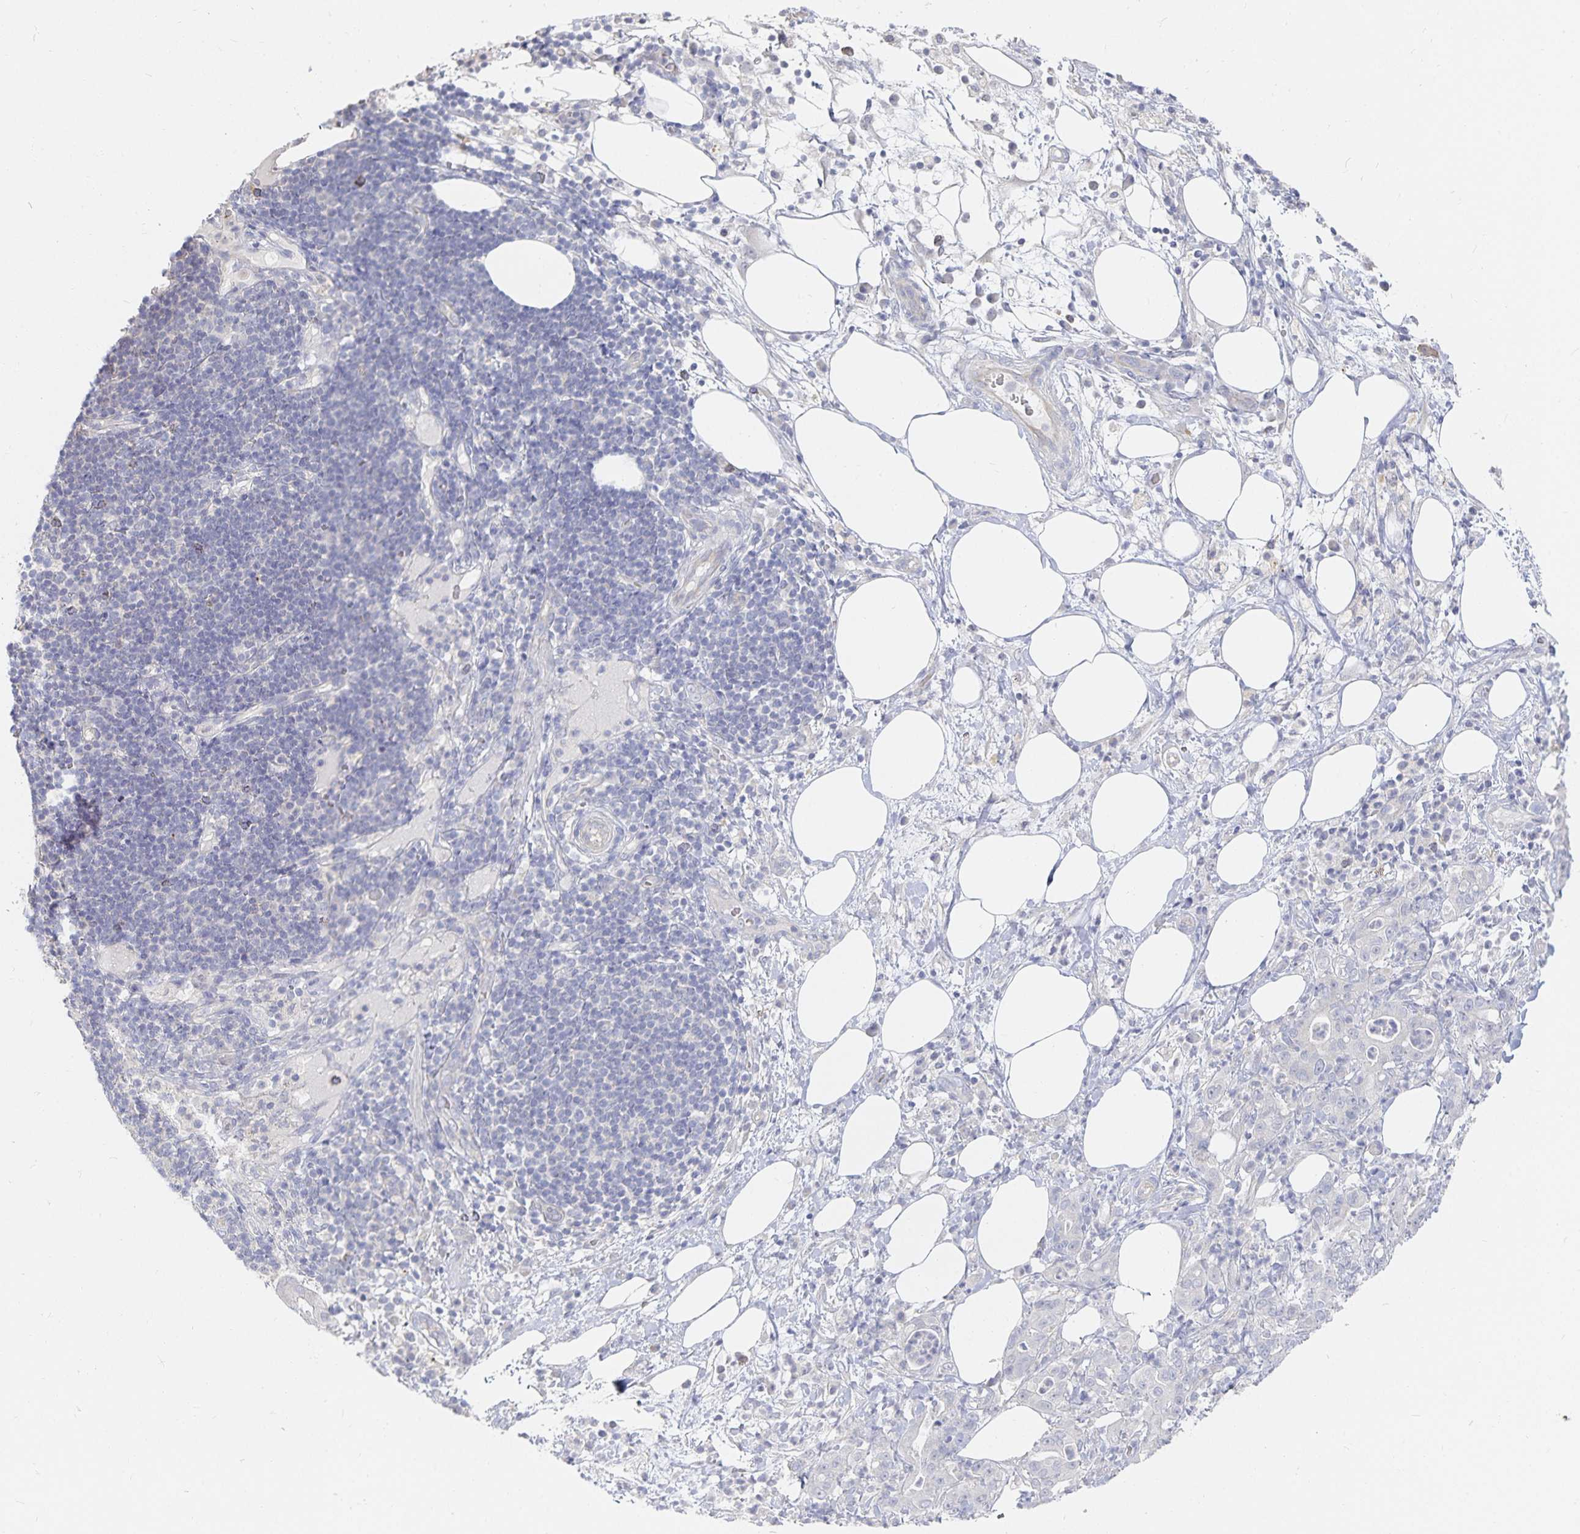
{"staining": {"intensity": "negative", "quantity": "none", "location": "none"}, "tissue": "pancreatic cancer", "cell_type": "Tumor cells", "image_type": "cancer", "snomed": [{"axis": "morphology", "description": "Adenocarcinoma, NOS"}, {"axis": "topography", "description": "Pancreas"}], "caption": "An immunohistochemistry micrograph of pancreatic cancer is shown. There is no staining in tumor cells of pancreatic cancer.", "gene": "DNAH9", "patient": {"sex": "male", "age": 71}}